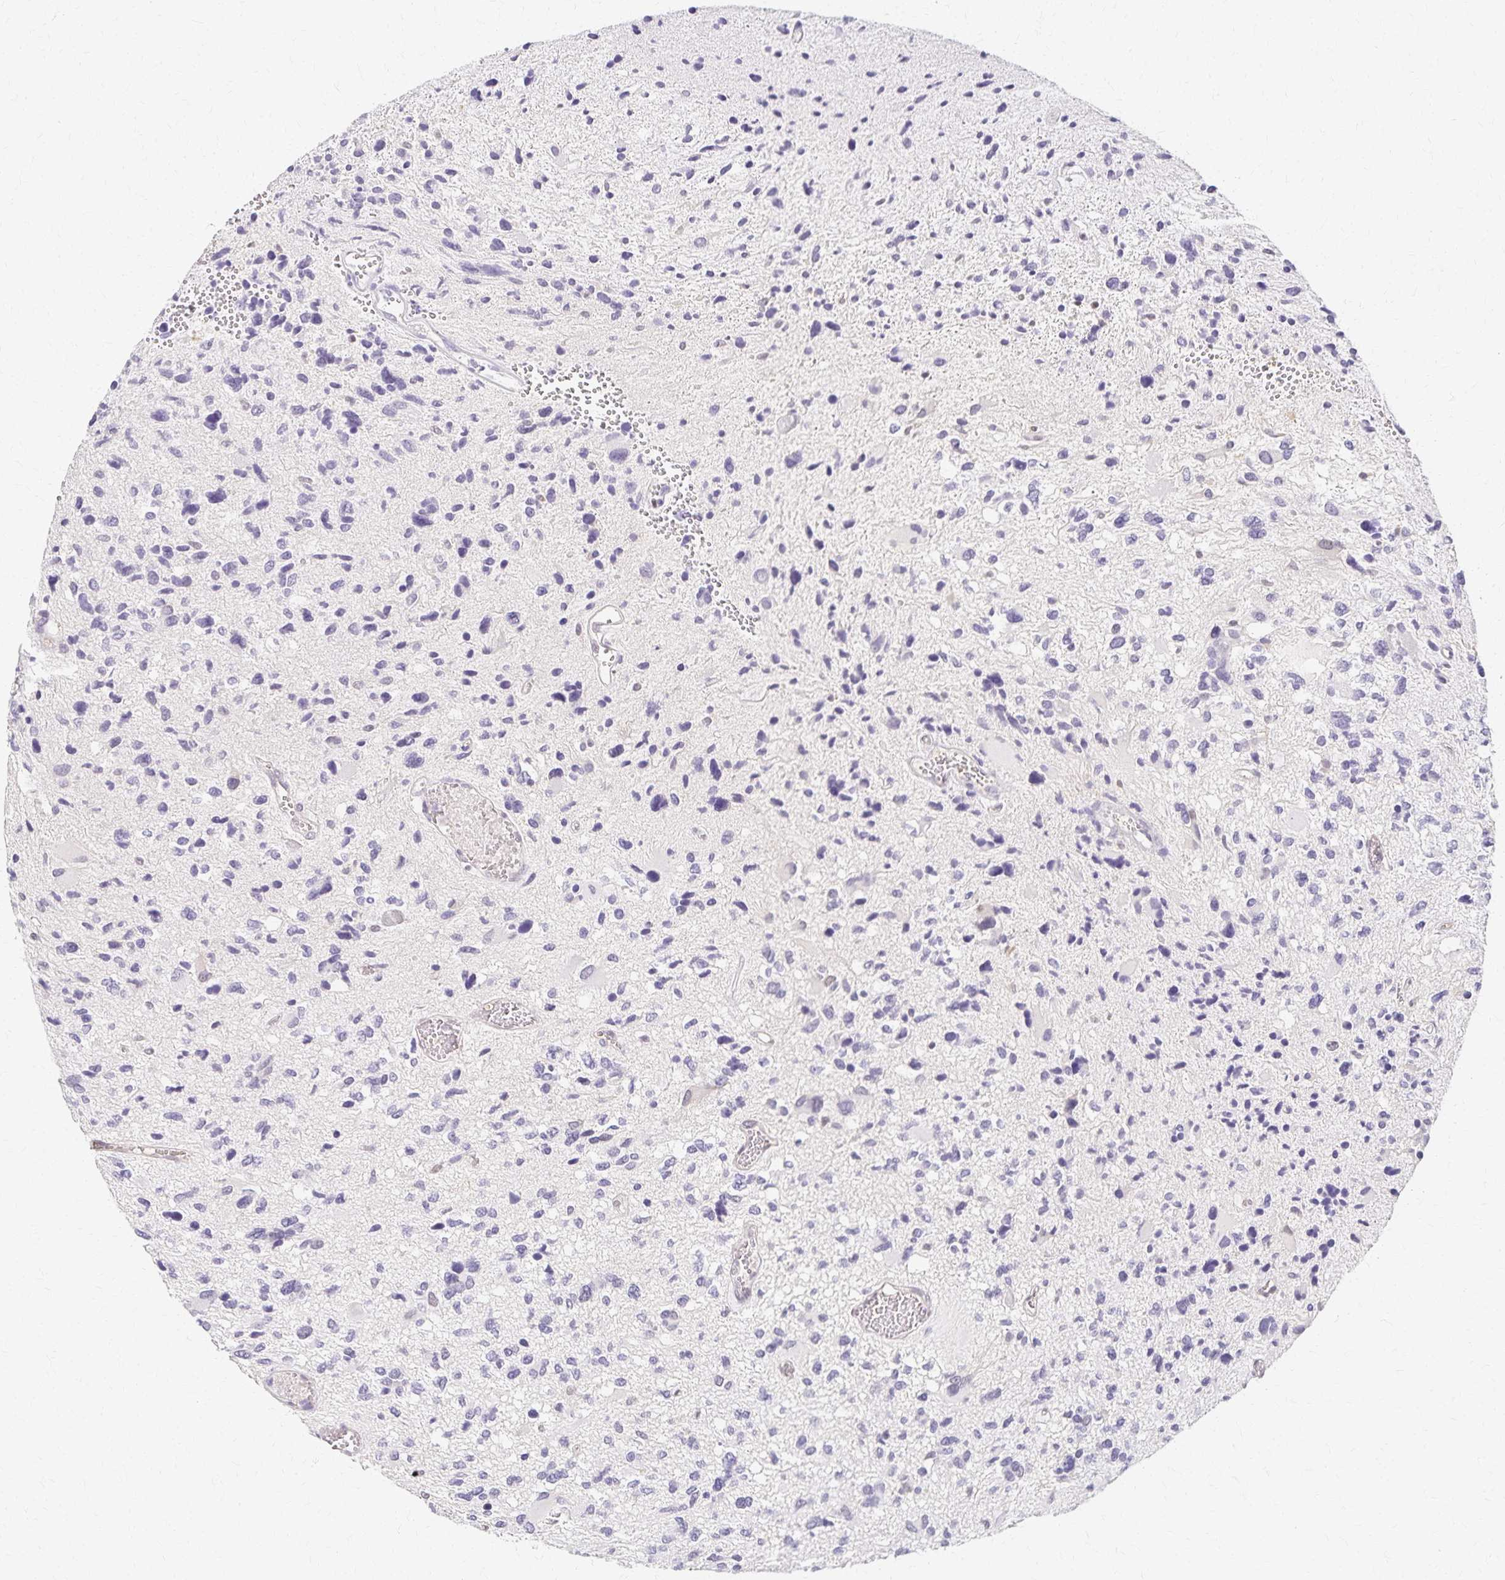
{"staining": {"intensity": "negative", "quantity": "none", "location": "none"}, "tissue": "glioma", "cell_type": "Tumor cells", "image_type": "cancer", "snomed": [{"axis": "morphology", "description": "Glioma, malignant, High grade"}, {"axis": "topography", "description": "Brain"}], "caption": "This is an immunohistochemistry (IHC) image of glioma. There is no expression in tumor cells.", "gene": "AZGP1", "patient": {"sex": "female", "age": 11}}